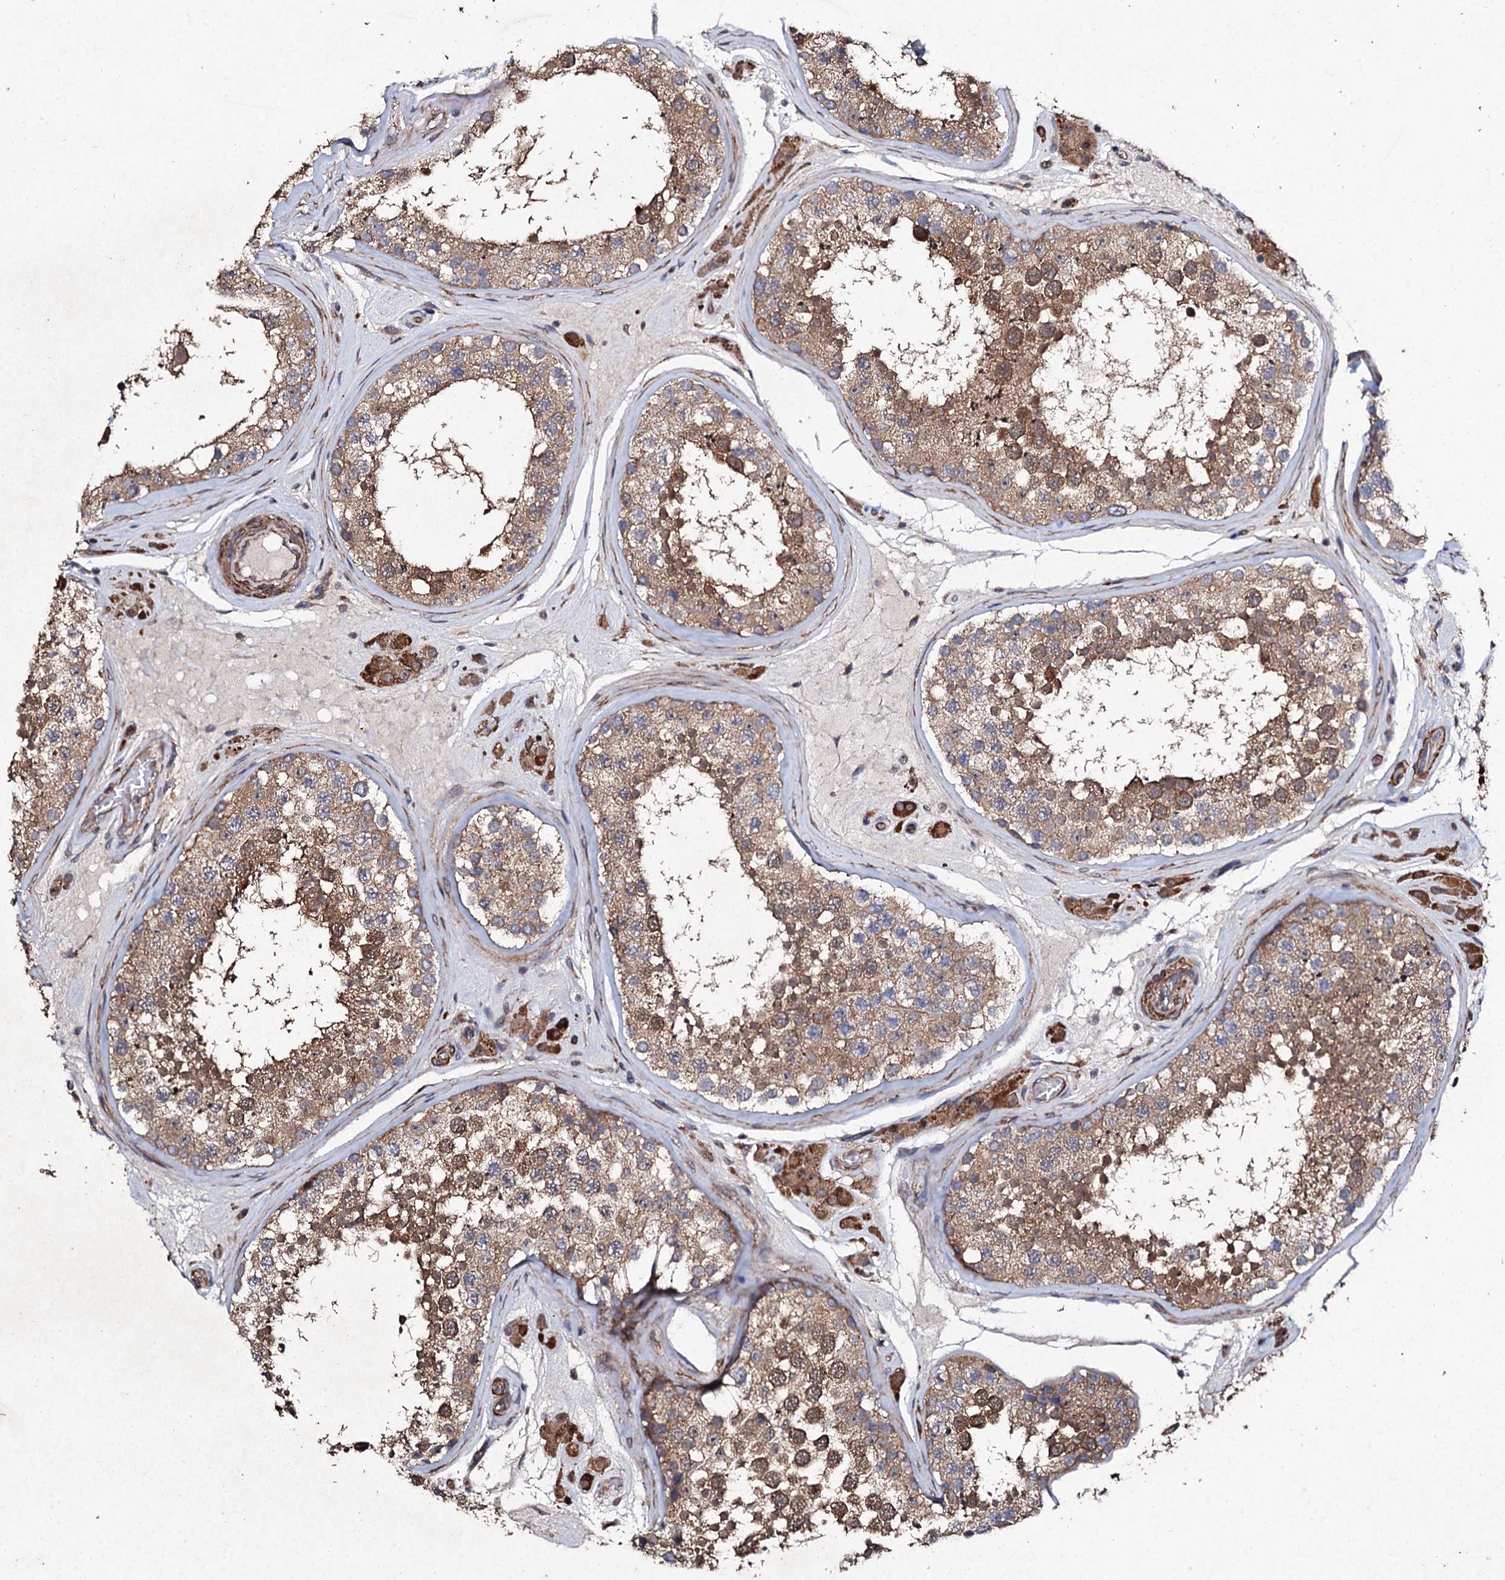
{"staining": {"intensity": "moderate", "quantity": ">75%", "location": "cytoplasmic/membranous"}, "tissue": "testis", "cell_type": "Cells in seminiferous ducts", "image_type": "normal", "snomed": [{"axis": "morphology", "description": "Normal tissue, NOS"}, {"axis": "topography", "description": "Testis"}], "caption": "Immunohistochemical staining of unremarkable human testis exhibits >75% levels of moderate cytoplasmic/membranous protein staining in approximately >75% of cells in seminiferous ducts. (DAB (3,3'-diaminobenzidine) IHC with brightfield microscopy, high magnification).", "gene": "MOCOS", "patient": {"sex": "male", "age": 46}}